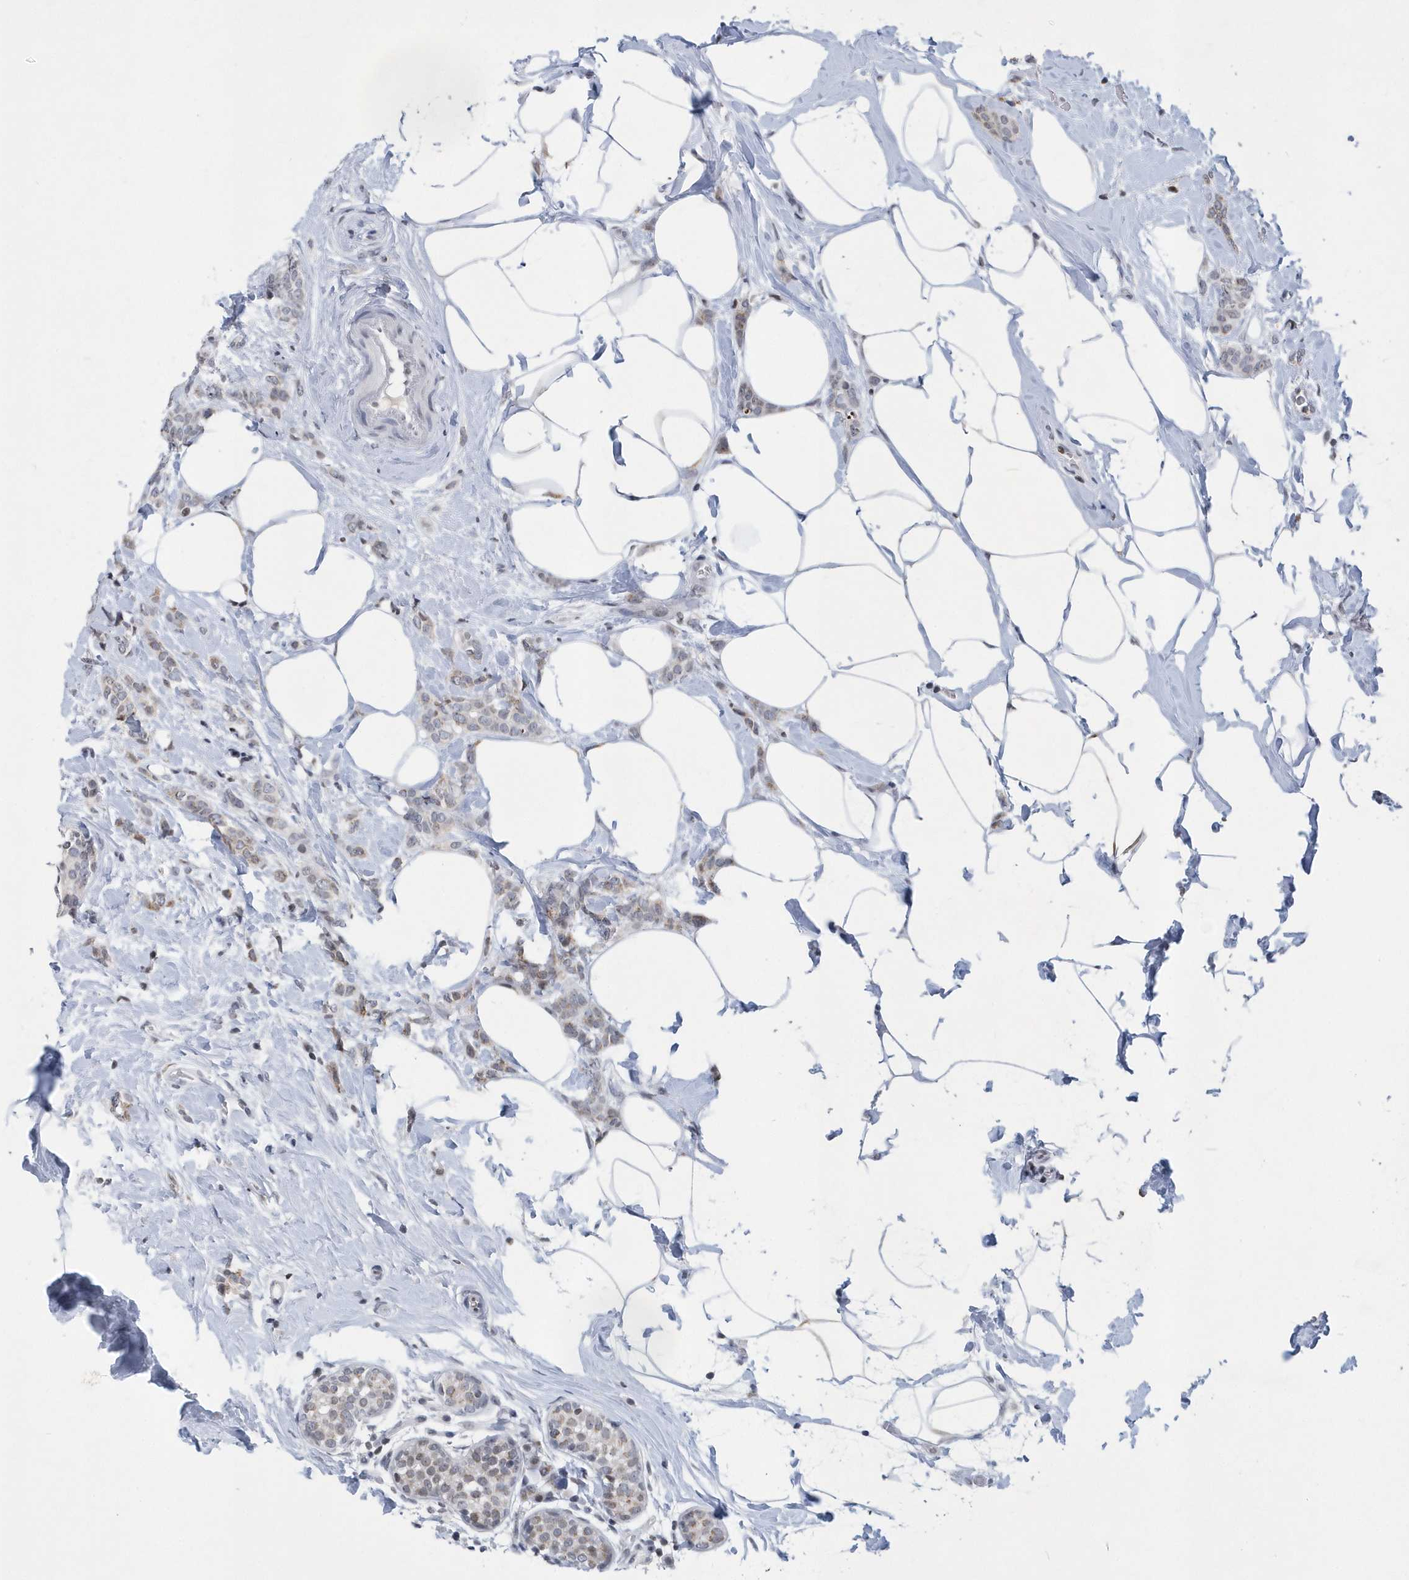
{"staining": {"intensity": "weak", "quantity": "<25%", "location": "cytoplasmic/membranous"}, "tissue": "breast cancer", "cell_type": "Tumor cells", "image_type": "cancer", "snomed": [{"axis": "morphology", "description": "Lobular carcinoma, in situ"}, {"axis": "morphology", "description": "Lobular carcinoma"}, {"axis": "topography", "description": "Breast"}], "caption": "The micrograph exhibits no significant expression in tumor cells of breast cancer.", "gene": "VWA5B2", "patient": {"sex": "female", "age": 41}}